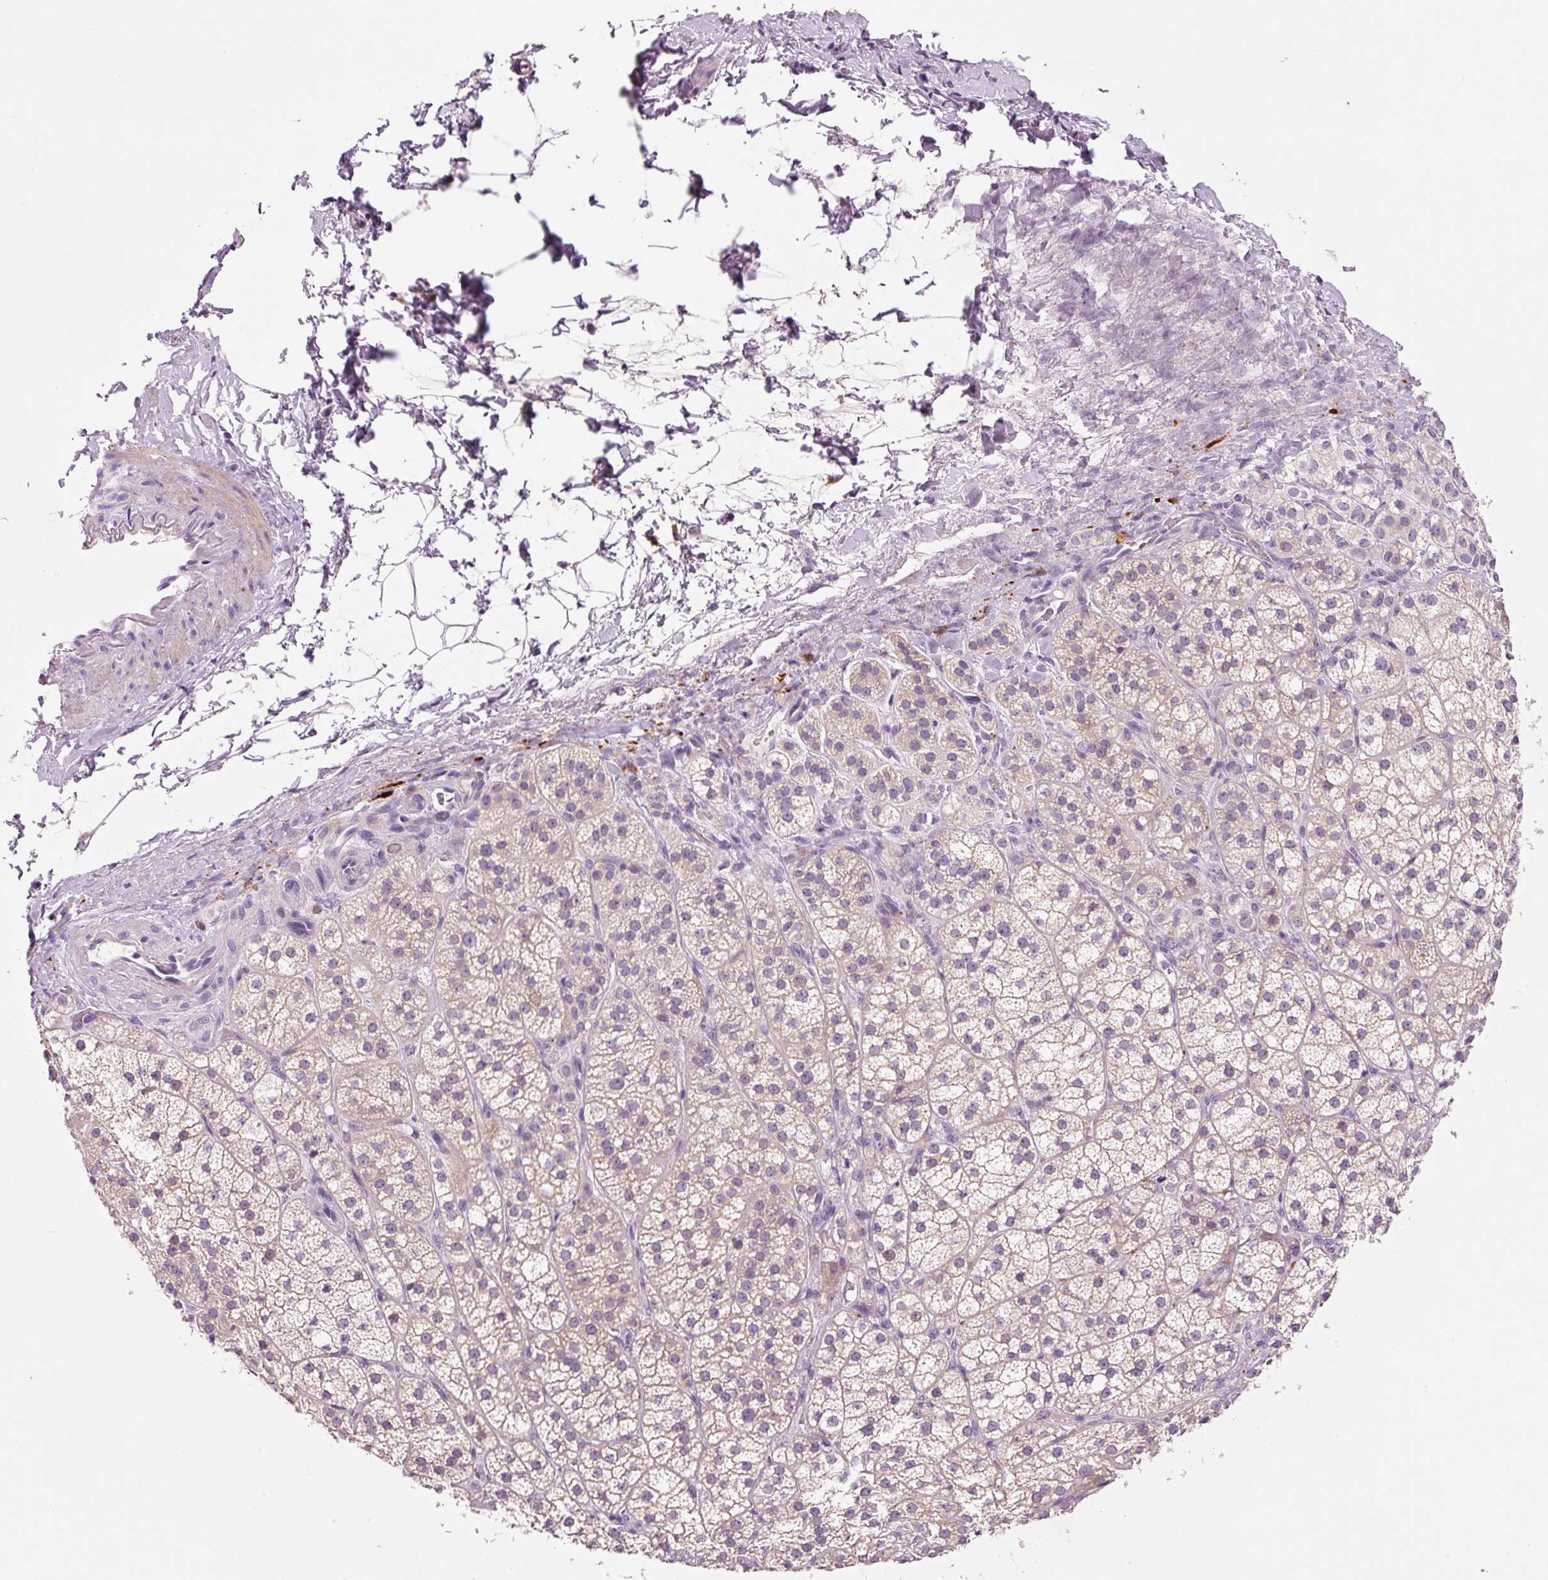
{"staining": {"intensity": "strong", "quantity": "<25%", "location": "cytoplasmic/membranous"}, "tissue": "adrenal gland", "cell_type": "Glandular cells", "image_type": "normal", "snomed": [{"axis": "morphology", "description": "Normal tissue, NOS"}, {"axis": "topography", "description": "Adrenal gland"}], "caption": "The photomicrograph displays a brown stain indicating the presence of a protein in the cytoplasmic/membranous of glandular cells in adrenal gland.", "gene": "TENT5C", "patient": {"sex": "female", "age": 60}}